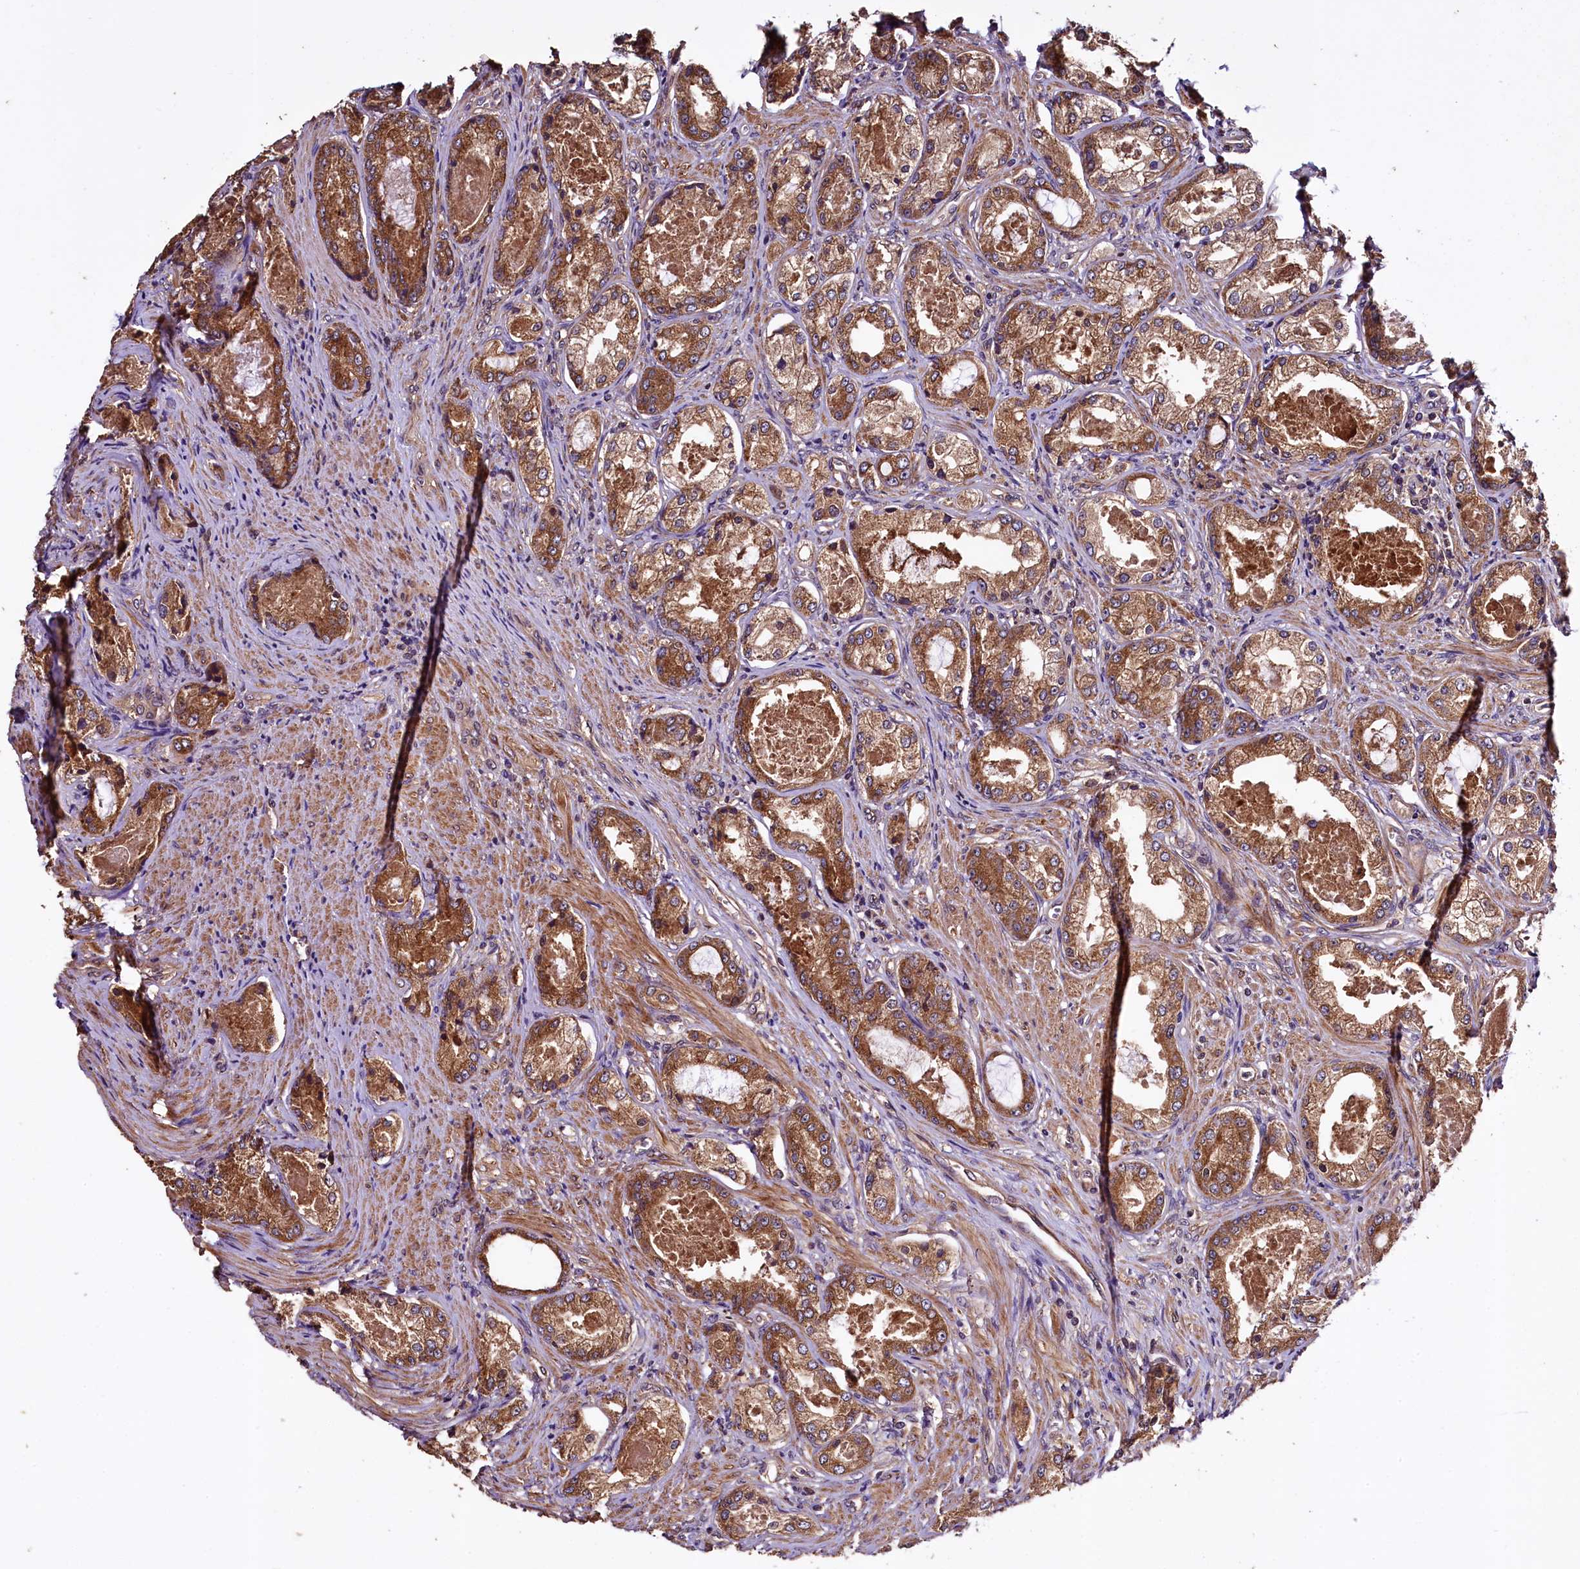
{"staining": {"intensity": "moderate", "quantity": ">75%", "location": "cytoplasmic/membranous"}, "tissue": "prostate cancer", "cell_type": "Tumor cells", "image_type": "cancer", "snomed": [{"axis": "morphology", "description": "Adenocarcinoma, Low grade"}, {"axis": "topography", "description": "Prostate"}], "caption": "An immunohistochemistry histopathology image of tumor tissue is shown. Protein staining in brown shows moderate cytoplasmic/membranous positivity in prostate cancer within tumor cells.", "gene": "KLC2", "patient": {"sex": "male", "age": 68}}